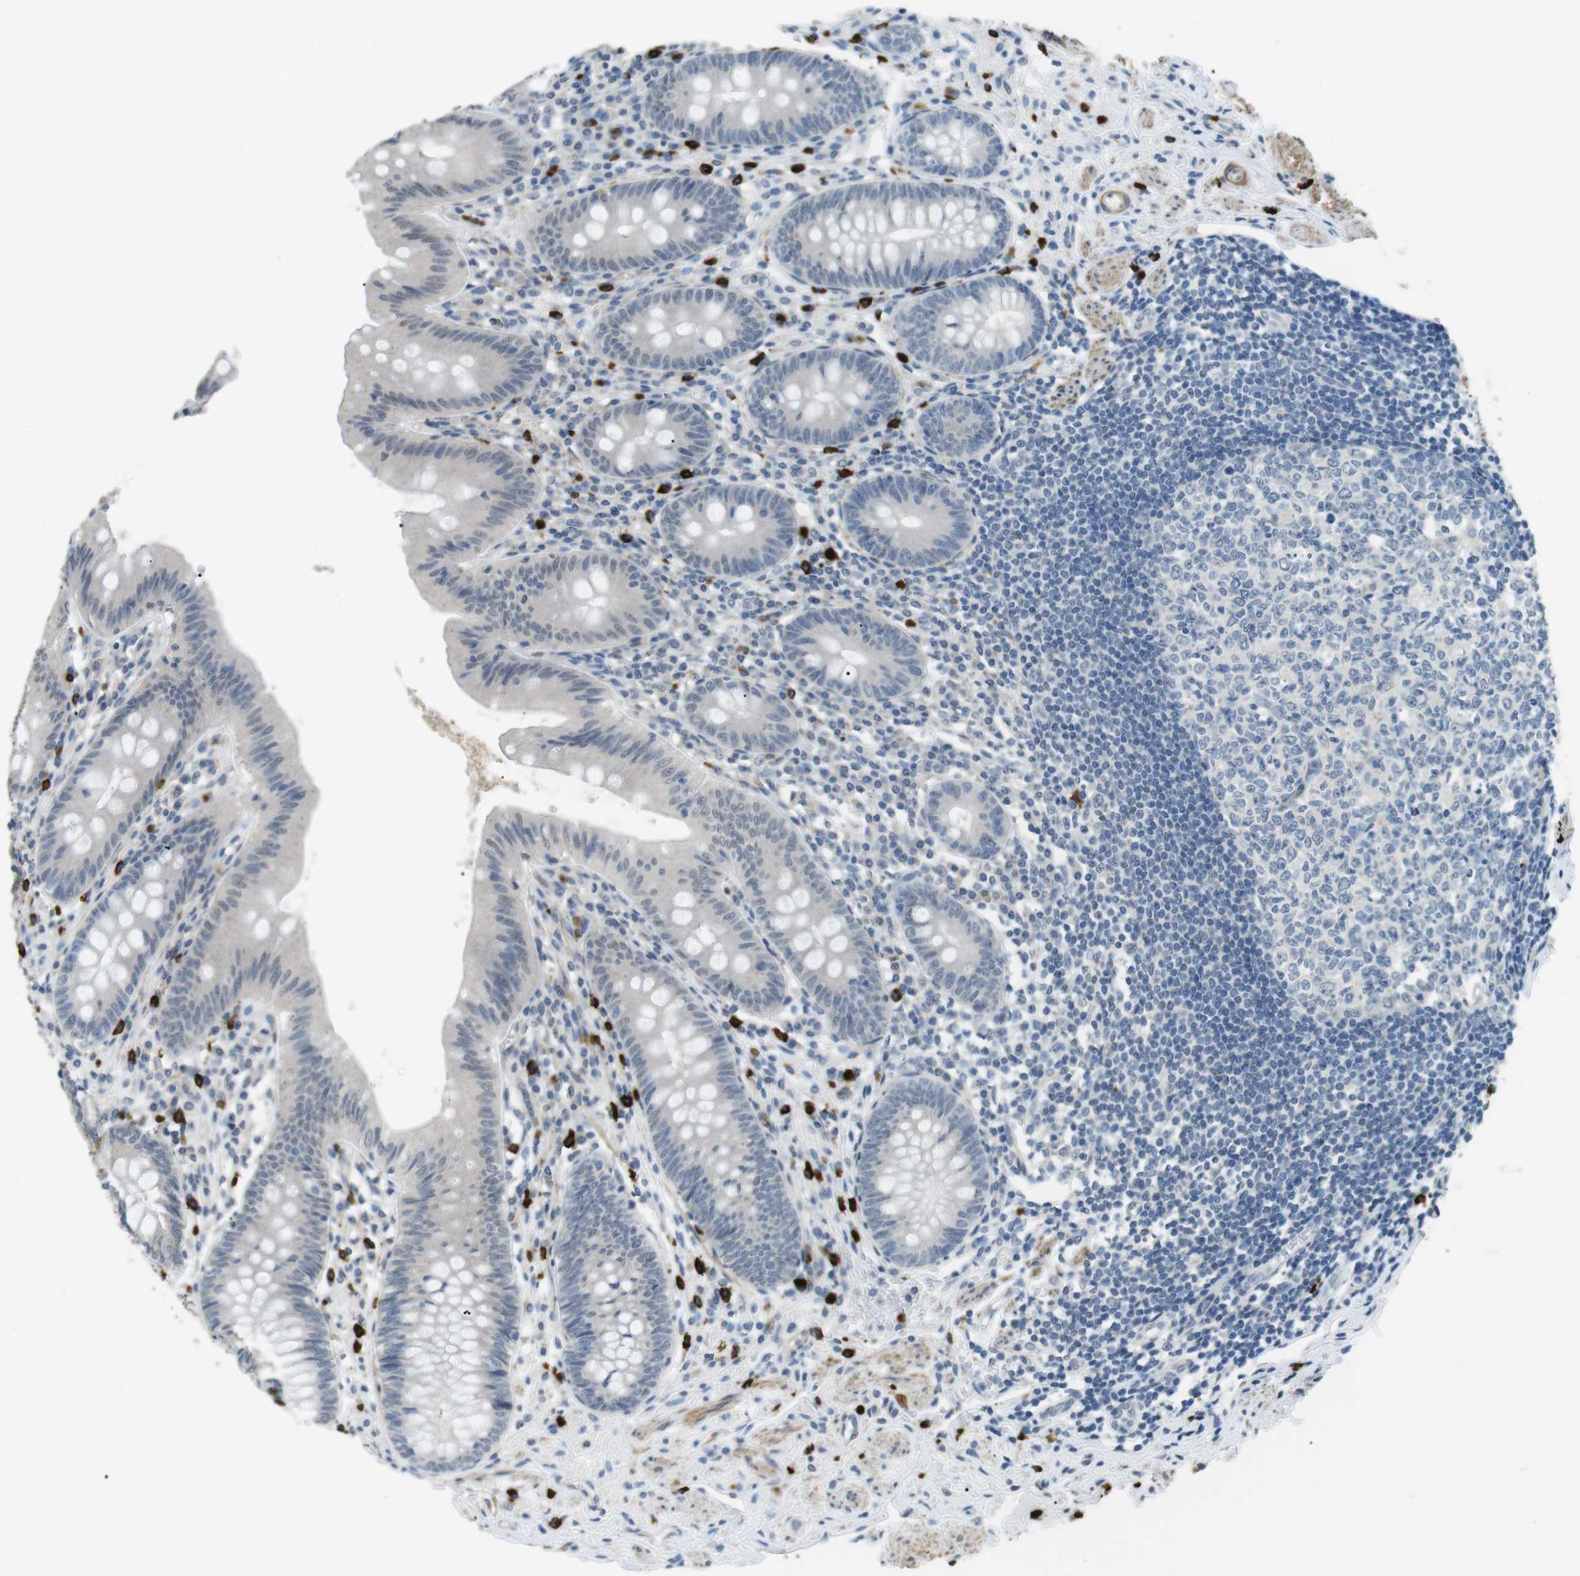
{"staining": {"intensity": "negative", "quantity": "none", "location": "none"}, "tissue": "appendix", "cell_type": "Glandular cells", "image_type": "normal", "snomed": [{"axis": "morphology", "description": "Normal tissue, NOS"}, {"axis": "topography", "description": "Appendix"}], "caption": "High power microscopy photomicrograph of an immunohistochemistry (IHC) micrograph of unremarkable appendix, revealing no significant expression in glandular cells. The staining was performed using DAB to visualize the protein expression in brown, while the nuclei were stained in blue with hematoxylin (Magnification: 20x).", "gene": "GZMM", "patient": {"sex": "male", "age": 56}}